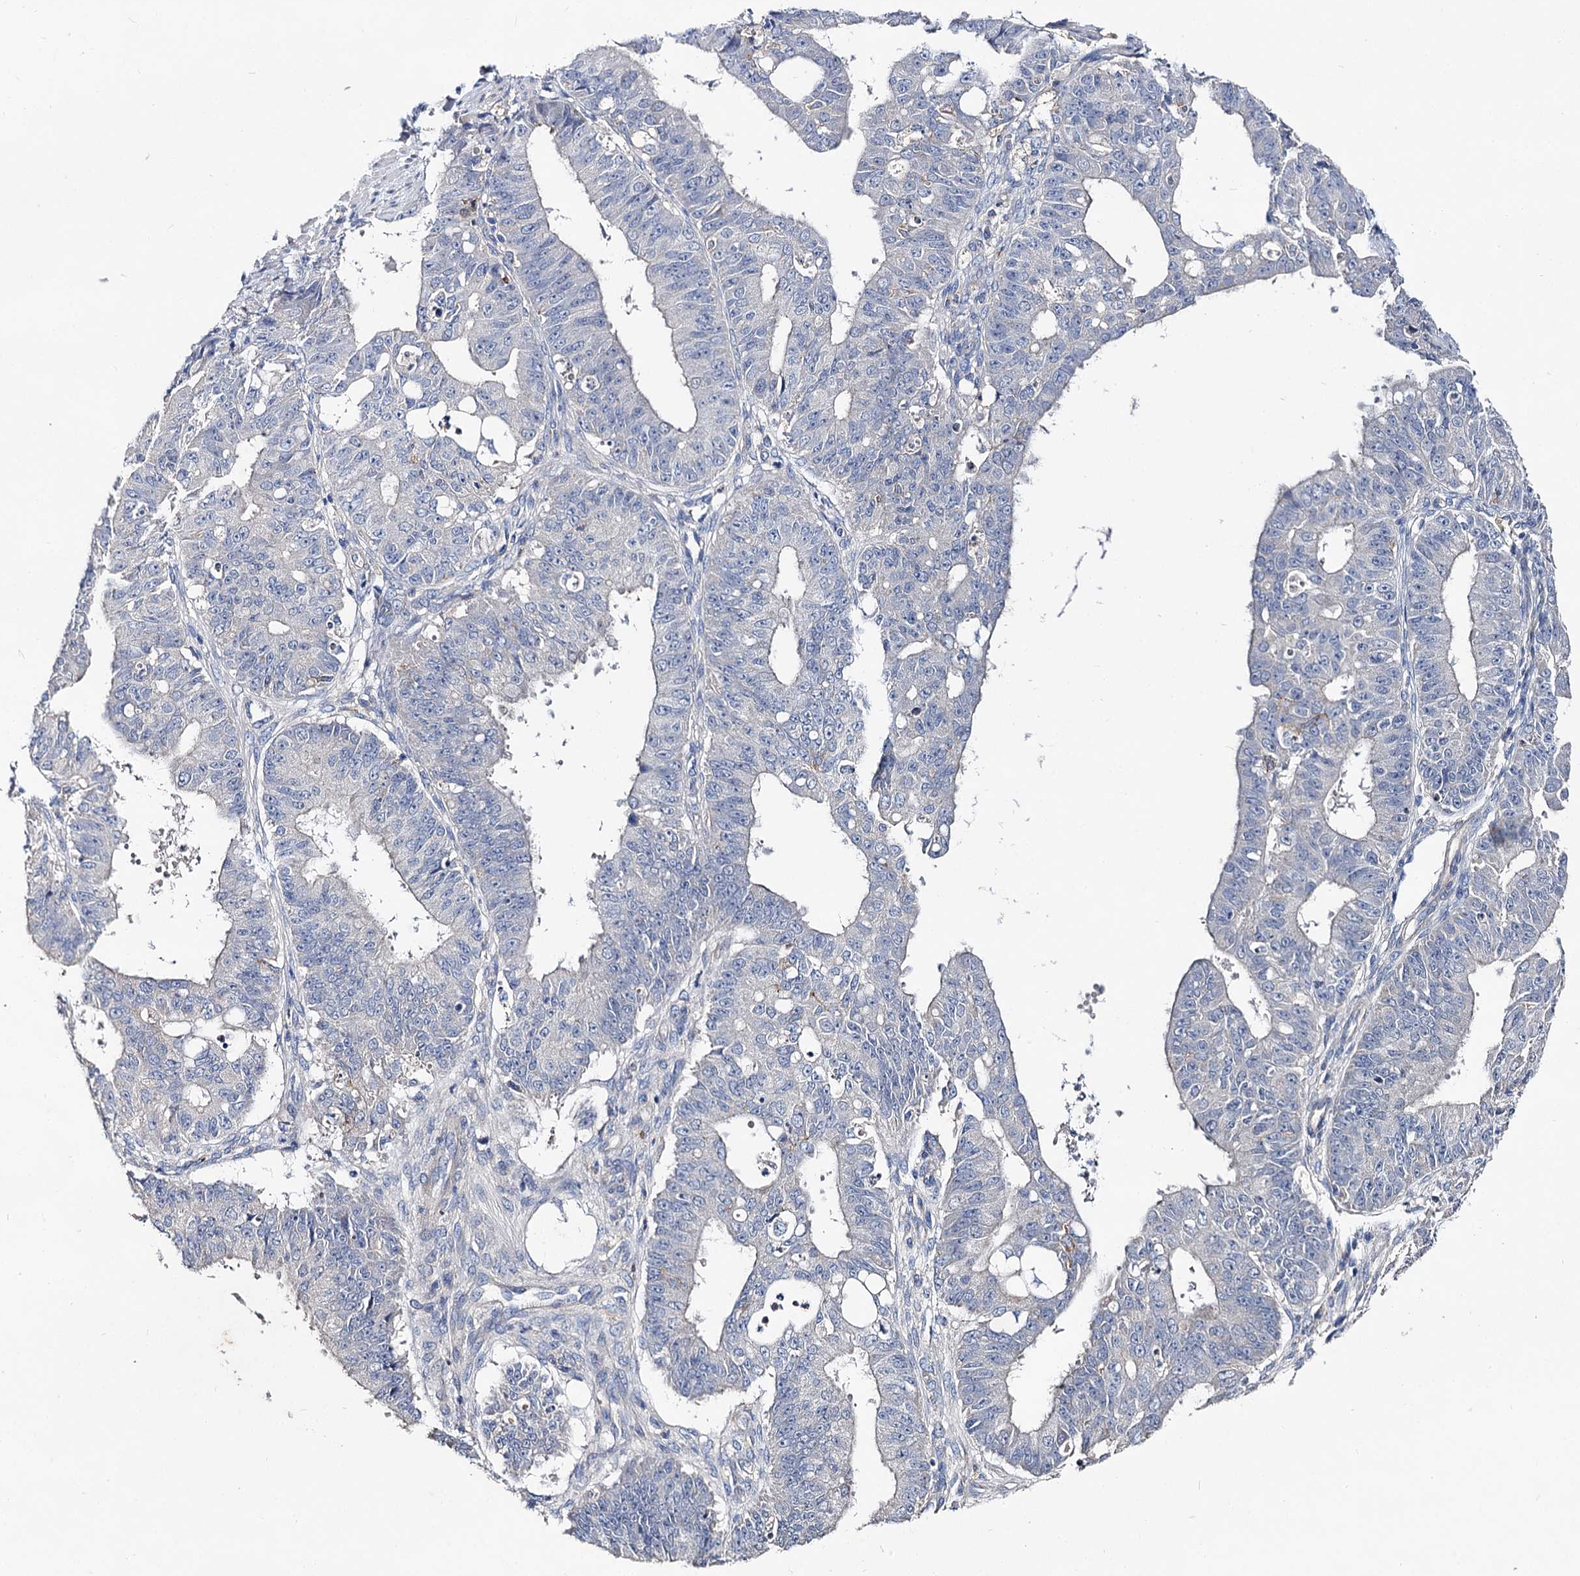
{"staining": {"intensity": "negative", "quantity": "none", "location": "none"}, "tissue": "ovarian cancer", "cell_type": "Tumor cells", "image_type": "cancer", "snomed": [{"axis": "morphology", "description": "Carcinoma, endometroid"}, {"axis": "topography", "description": "Appendix"}, {"axis": "topography", "description": "Ovary"}], "caption": "Immunohistochemistry histopathology image of neoplastic tissue: ovarian endometroid carcinoma stained with DAB shows no significant protein staining in tumor cells.", "gene": "HVCN1", "patient": {"sex": "female", "age": 42}}